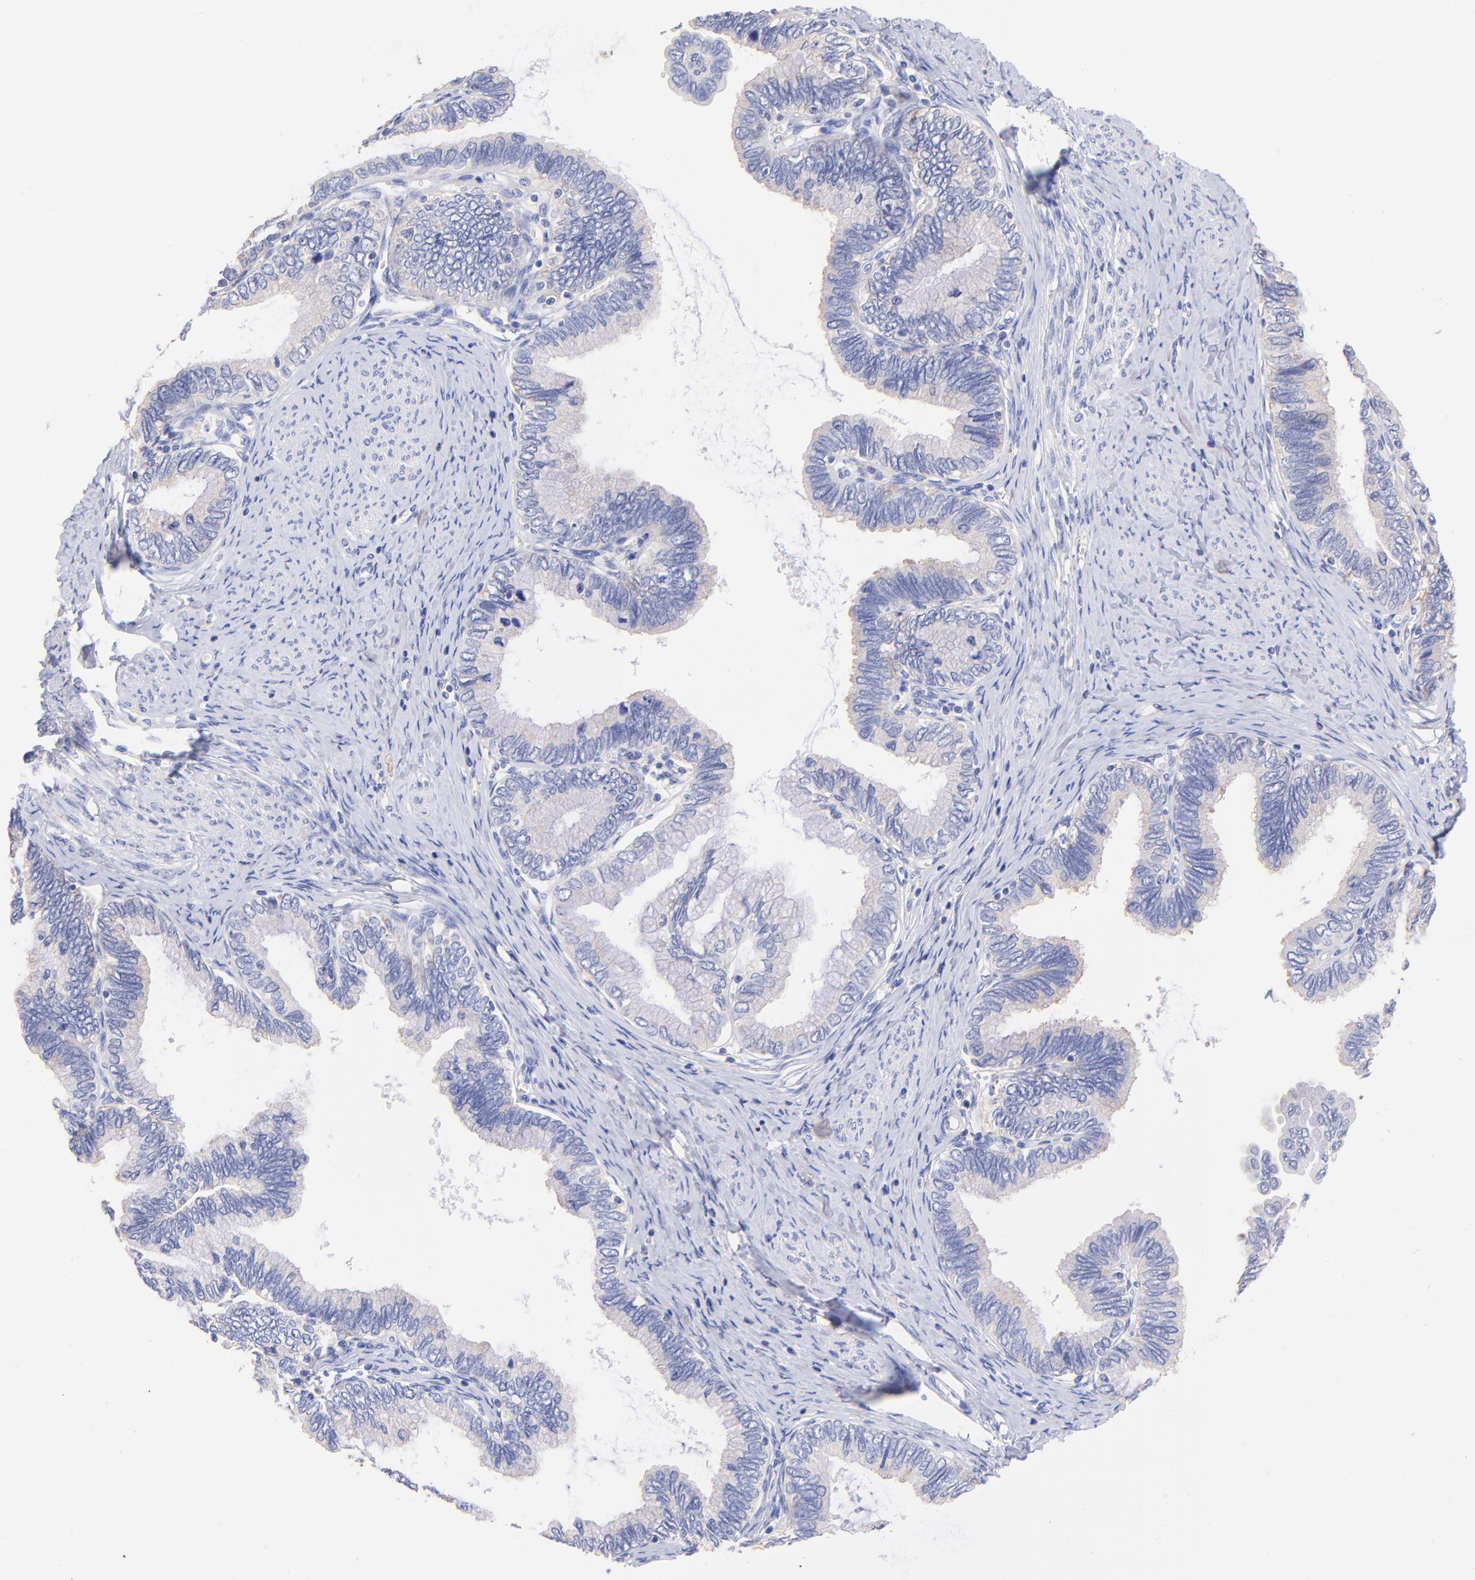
{"staining": {"intensity": "weak", "quantity": "<25%", "location": "cytoplasmic/membranous"}, "tissue": "cervical cancer", "cell_type": "Tumor cells", "image_type": "cancer", "snomed": [{"axis": "morphology", "description": "Adenocarcinoma, NOS"}, {"axis": "topography", "description": "Cervix"}], "caption": "This is an immunohistochemistry image of cervical cancer (adenocarcinoma). There is no positivity in tumor cells.", "gene": "RPL30", "patient": {"sex": "female", "age": 49}}